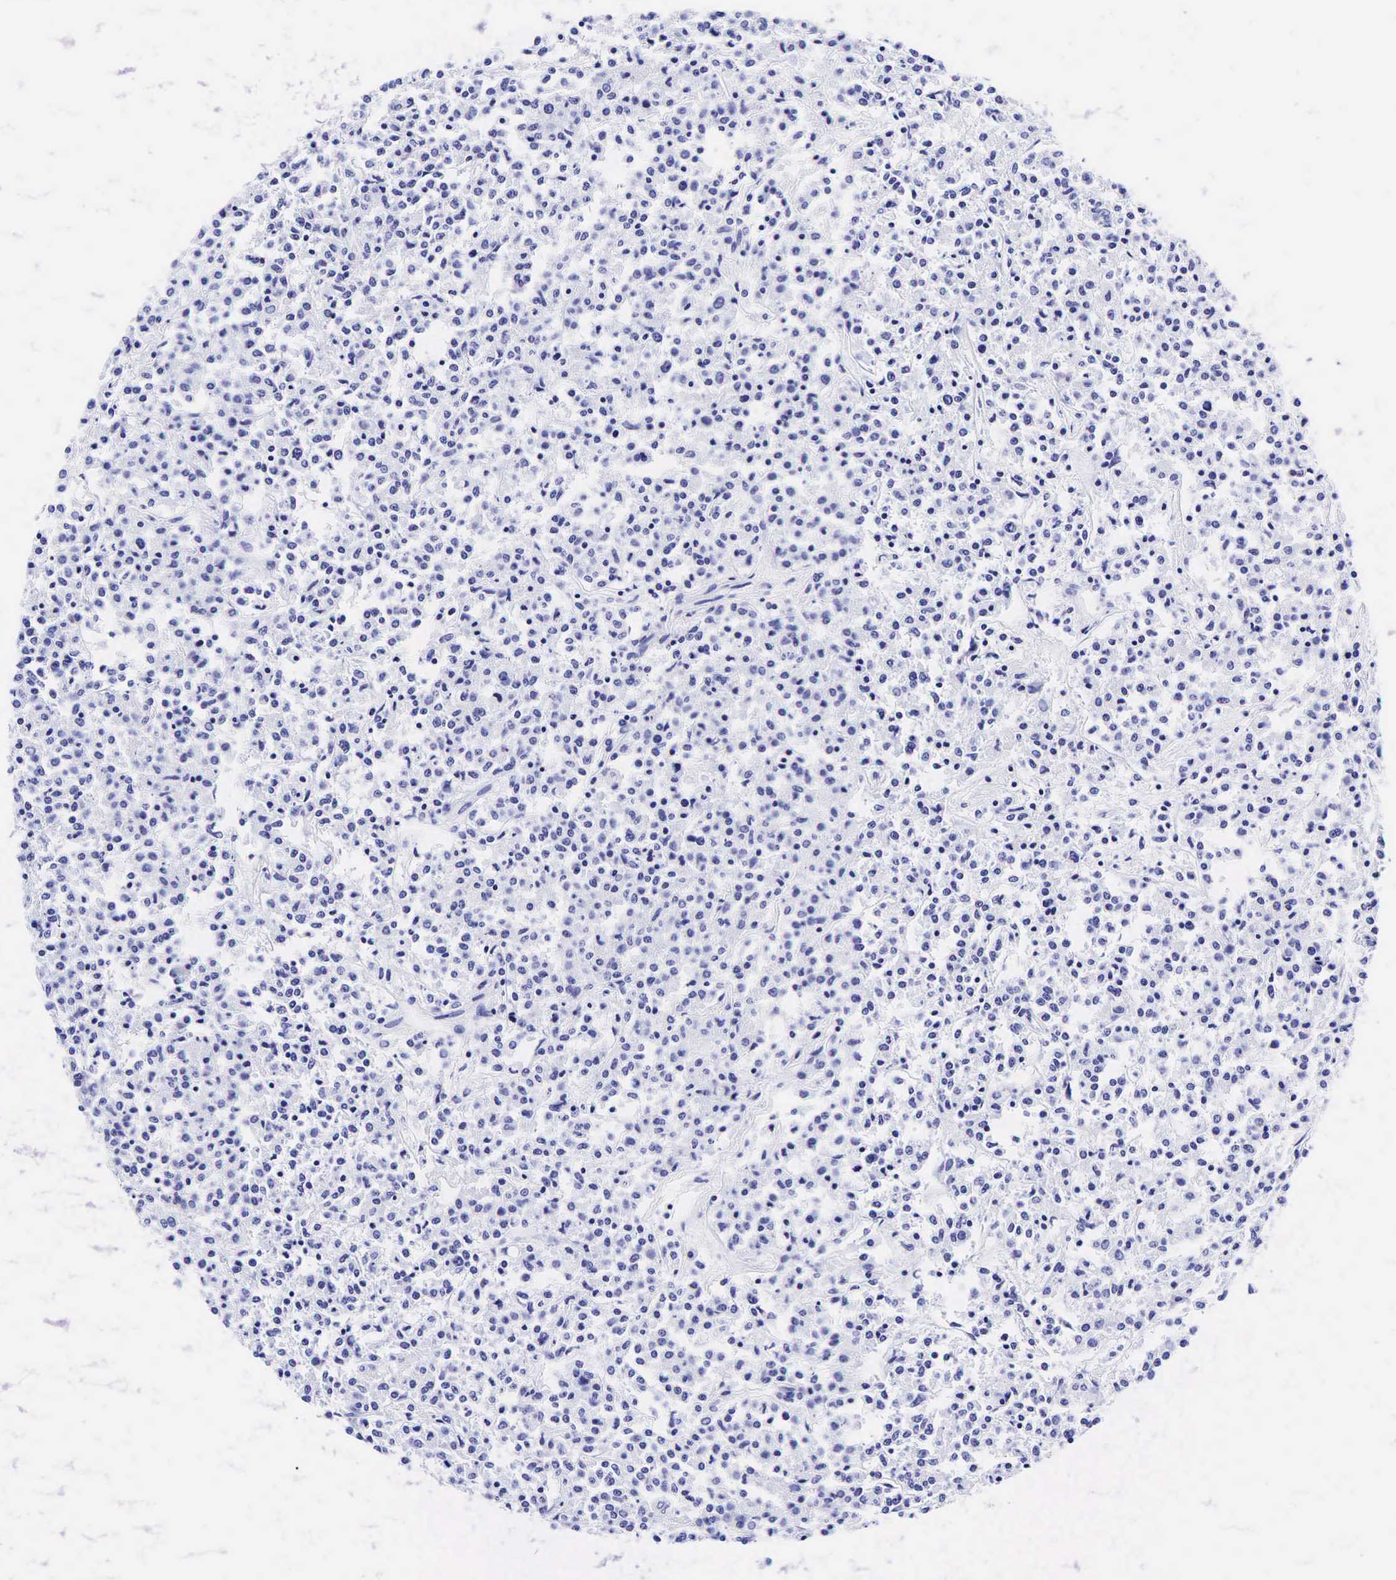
{"staining": {"intensity": "negative", "quantity": "none", "location": "none"}, "tissue": "lymphoma", "cell_type": "Tumor cells", "image_type": "cancer", "snomed": [{"axis": "morphology", "description": "Malignant lymphoma, non-Hodgkin's type, Low grade"}, {"axis": "topography", "description": "Small intestine"}], "caption": "Malignant lymphoma, non-Hodgkin's type (low-grade) was stained to show a protein in brown. There is no significant expression in tumor cells. (Stains: DAB (3,3'-diaminobenzidine) immunohistochemistry (IHC) with hematoxylin counter stain, Microscopy: brightfield microscopy at high magnification).", "gene": "GAST", "patient": {"sex": "female", "age": 59}}